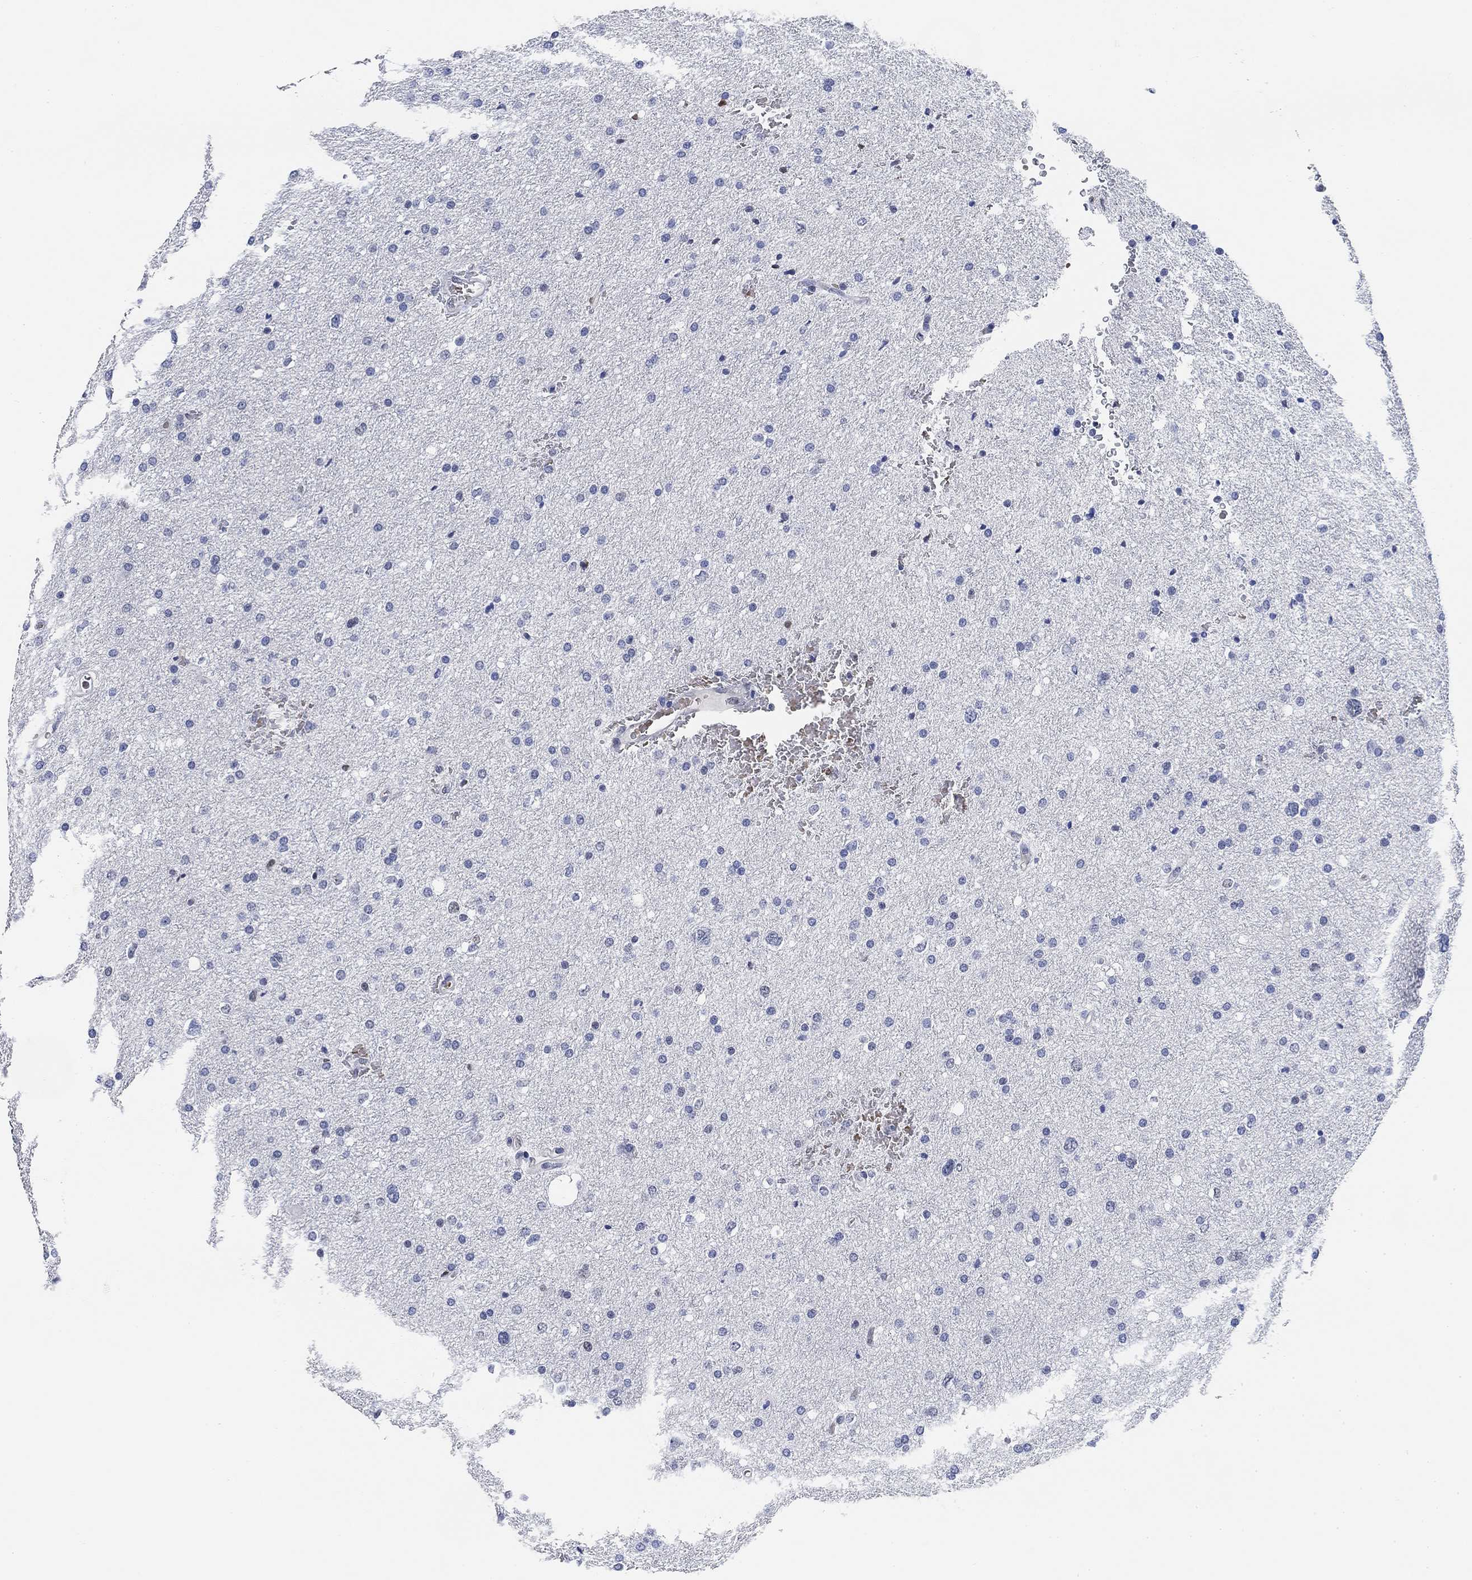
{"staining": {"intensity": "negative", "quantity": "none", "location": "none"}, "tissue": "glioma", "cell_type": "Tumor cells", "image_type": "cancer", "snomed": [{"axis": "morphology", "description": "Glioma, malignant, Low grade"}, {"axis": "topography", "description": "Brain"}], "caption": "A micrograph of human glioma is negative for staining in tumor cells.", "gene": "PAX6", "patient": {"sex": "female", "age": 37}}